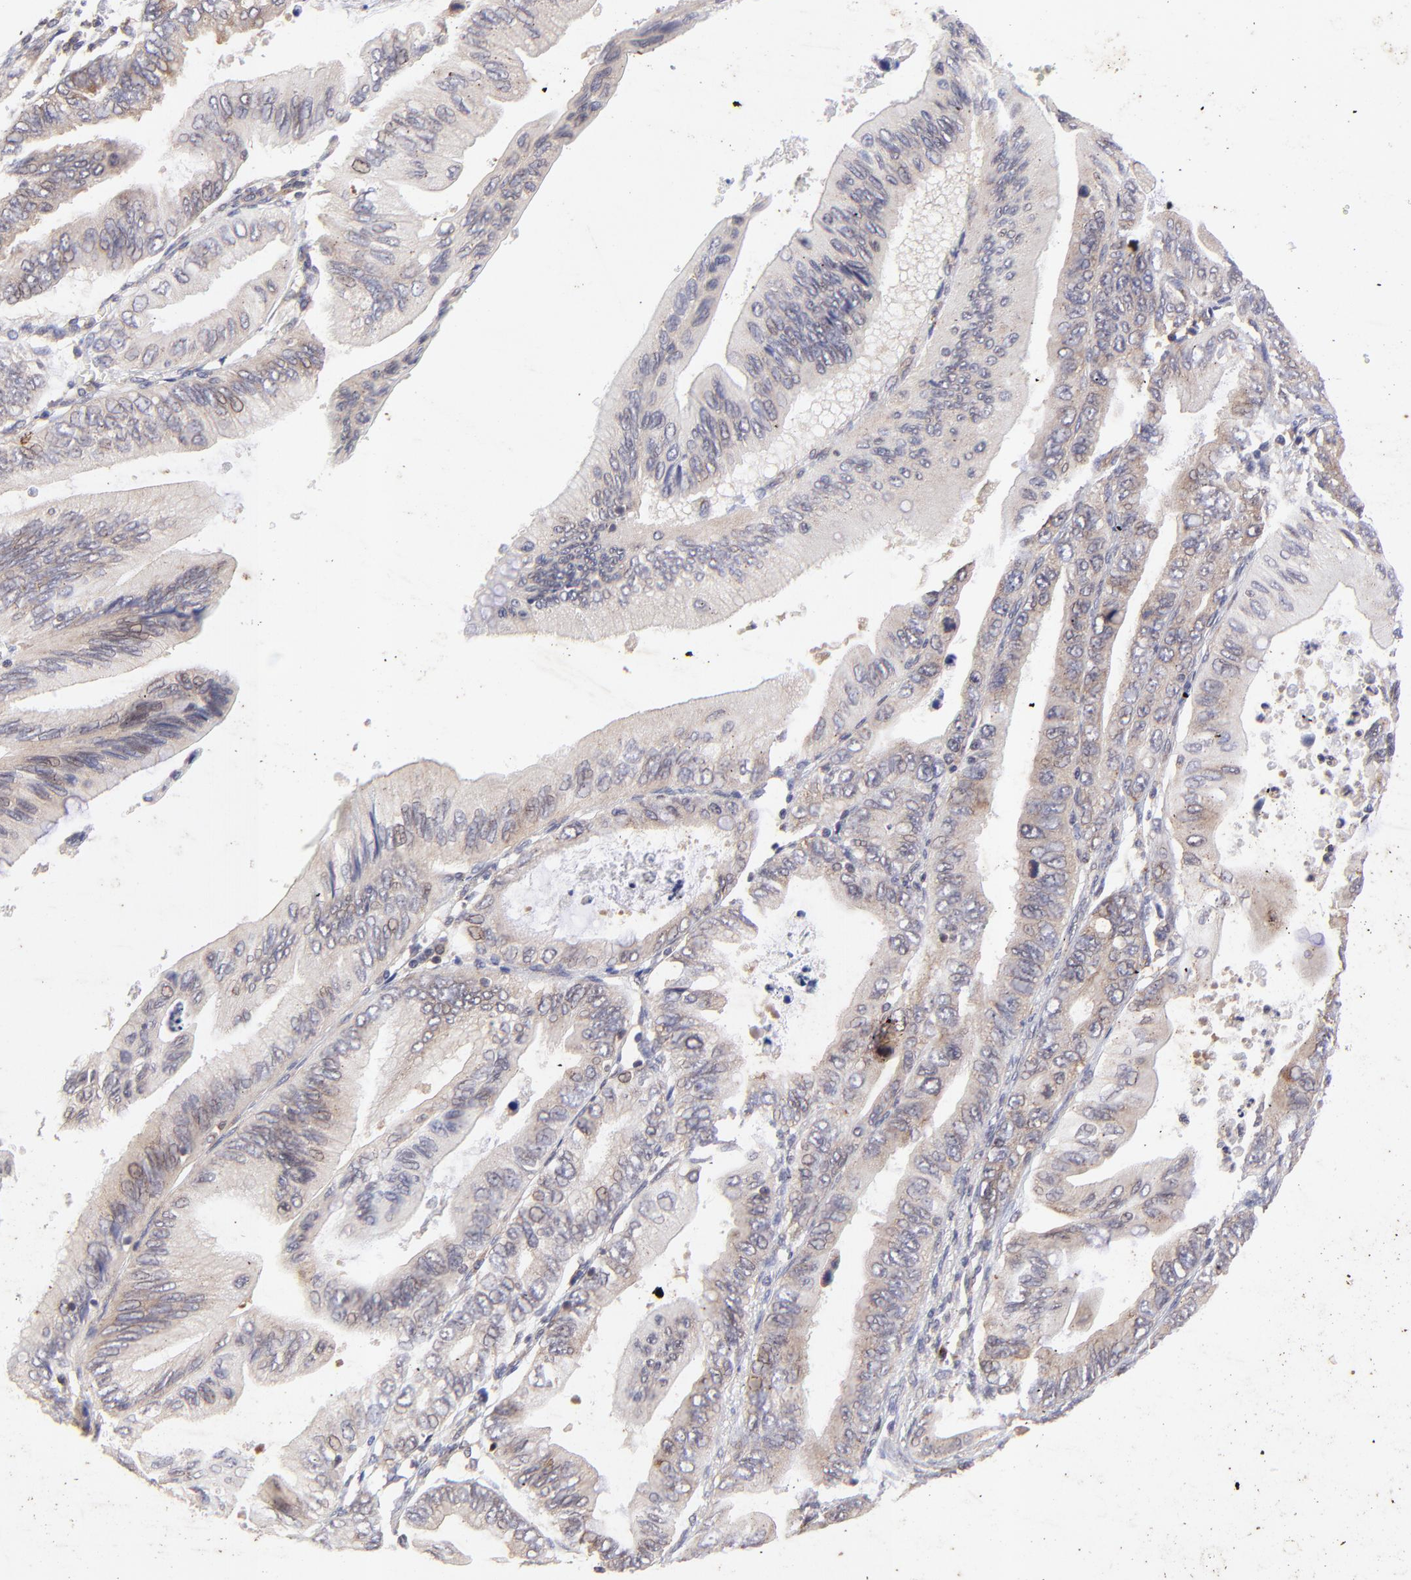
{"staining": {"intensity": "weak", "quantity": "25%-75%", "location": "cytoplasmic/membranous,nuclear"}, "tissue": "pancreatic cancer", "cell_type": "Tumor cells", "image_type": "cancer", "snomed": [{"axis": "morphology", "description": "Adenocarcinoma, NOS"}, {"axis": "topography", "description": "Pancreas"}], "caption": "Pancreatic cancer stained for a protein (brown) shows weak cytoplasmic/membranous and nuclear positive staining in approximately 25%-75% of tumor cells.", "gene": "TNRC6B", "patient": {"sex": "female", "age": 66}}